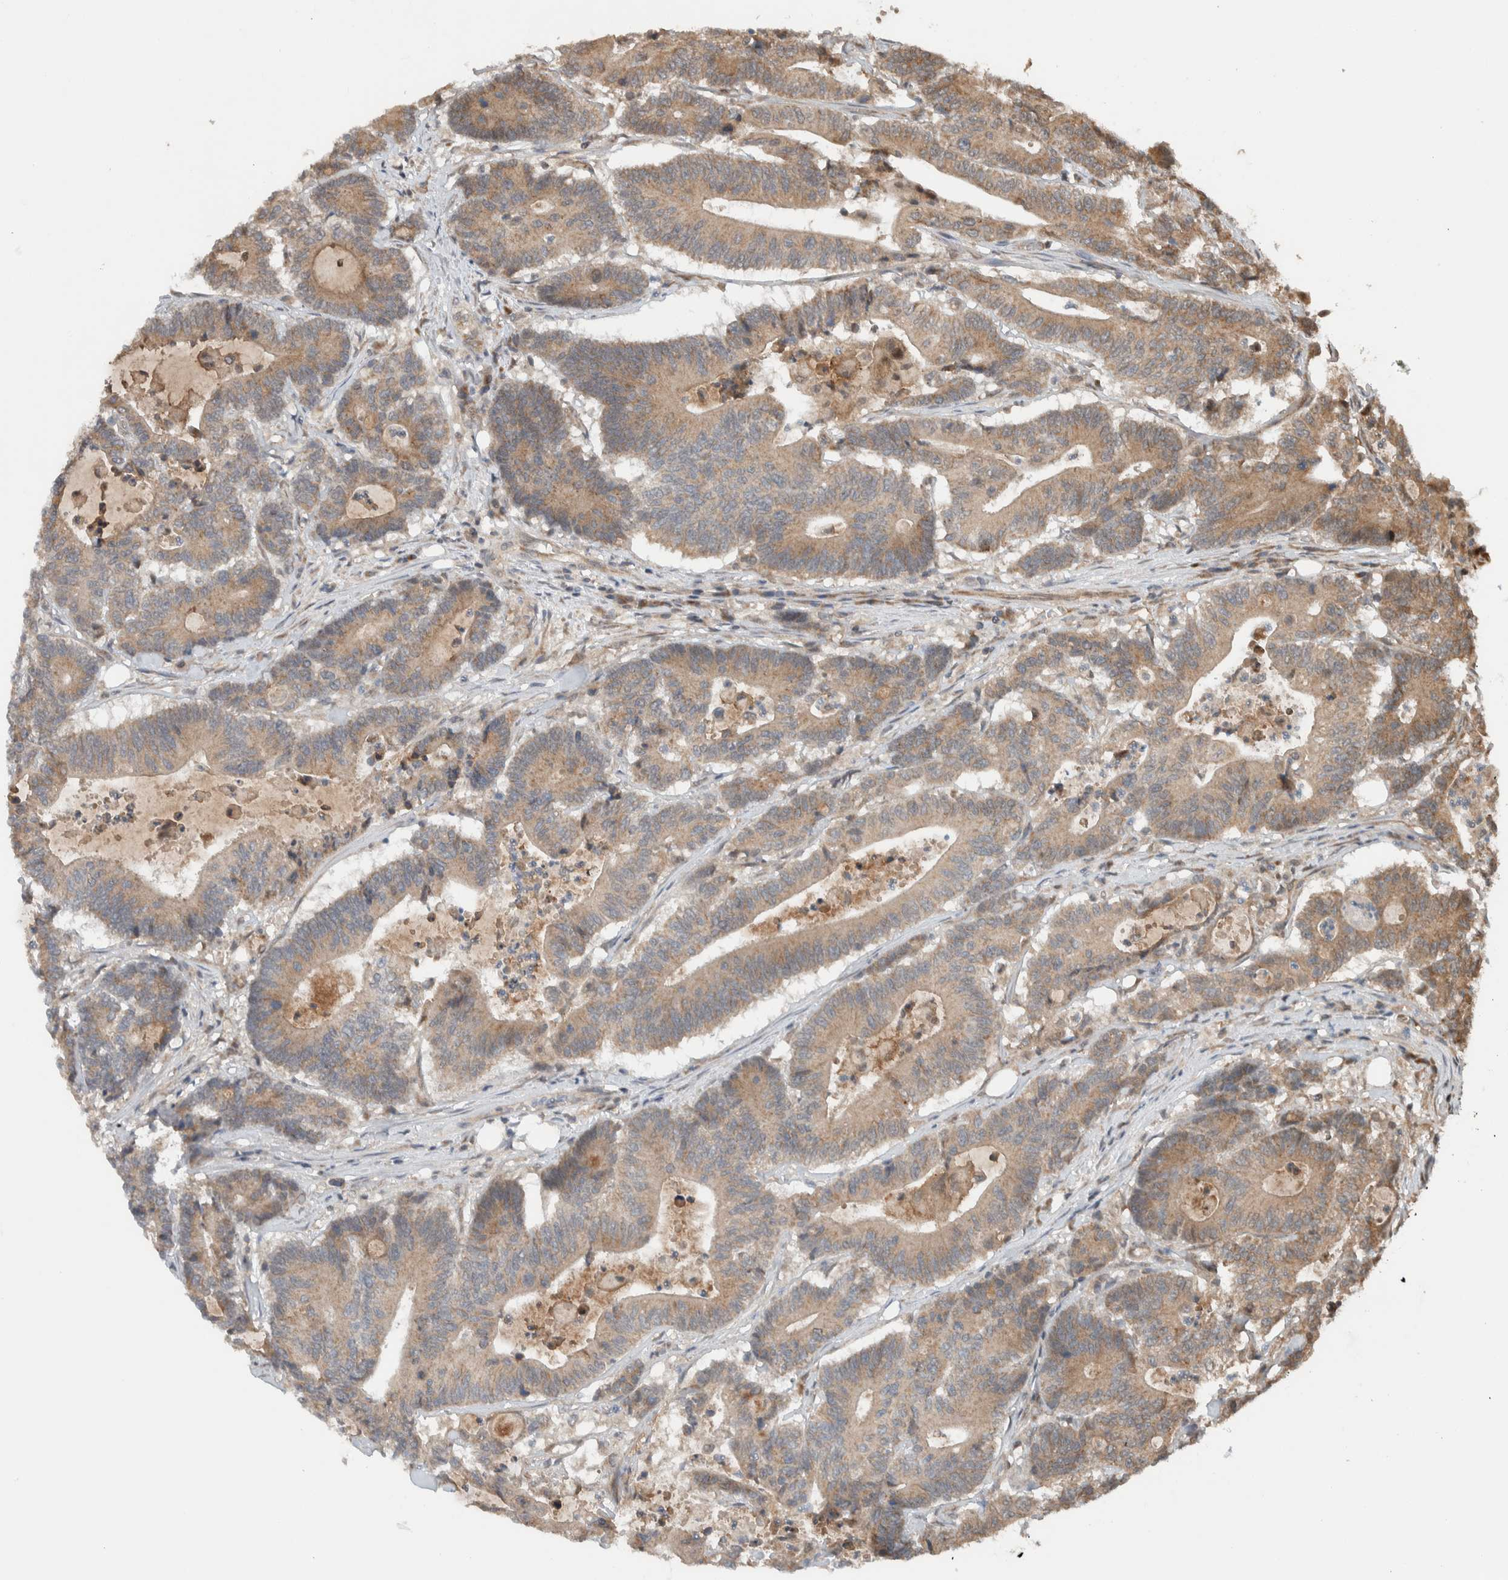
{"staining": {"intensity": "weak", "quantity": ">75%", "location": "cytoplasmic/membranous"}, "tissue": "colorectal cancer", "cell_type": "Tumor cells", "image_type": "cancer", "snomed": [{"axis": "morphology", "description": "Adenocarcinoma, NOS"}, {"axis": "topography", "description": "Colon"}], "caption": "Immunohistochemistry histopathology image of human adenocarcinoma (colorectal) stained for a protein (brown), which reveals low levels of weak cytoplasmic/membranous expression in about >75% of tumor cells.", "gene": "KLHL6", "patient": {"sex": "female", "age": 84}}